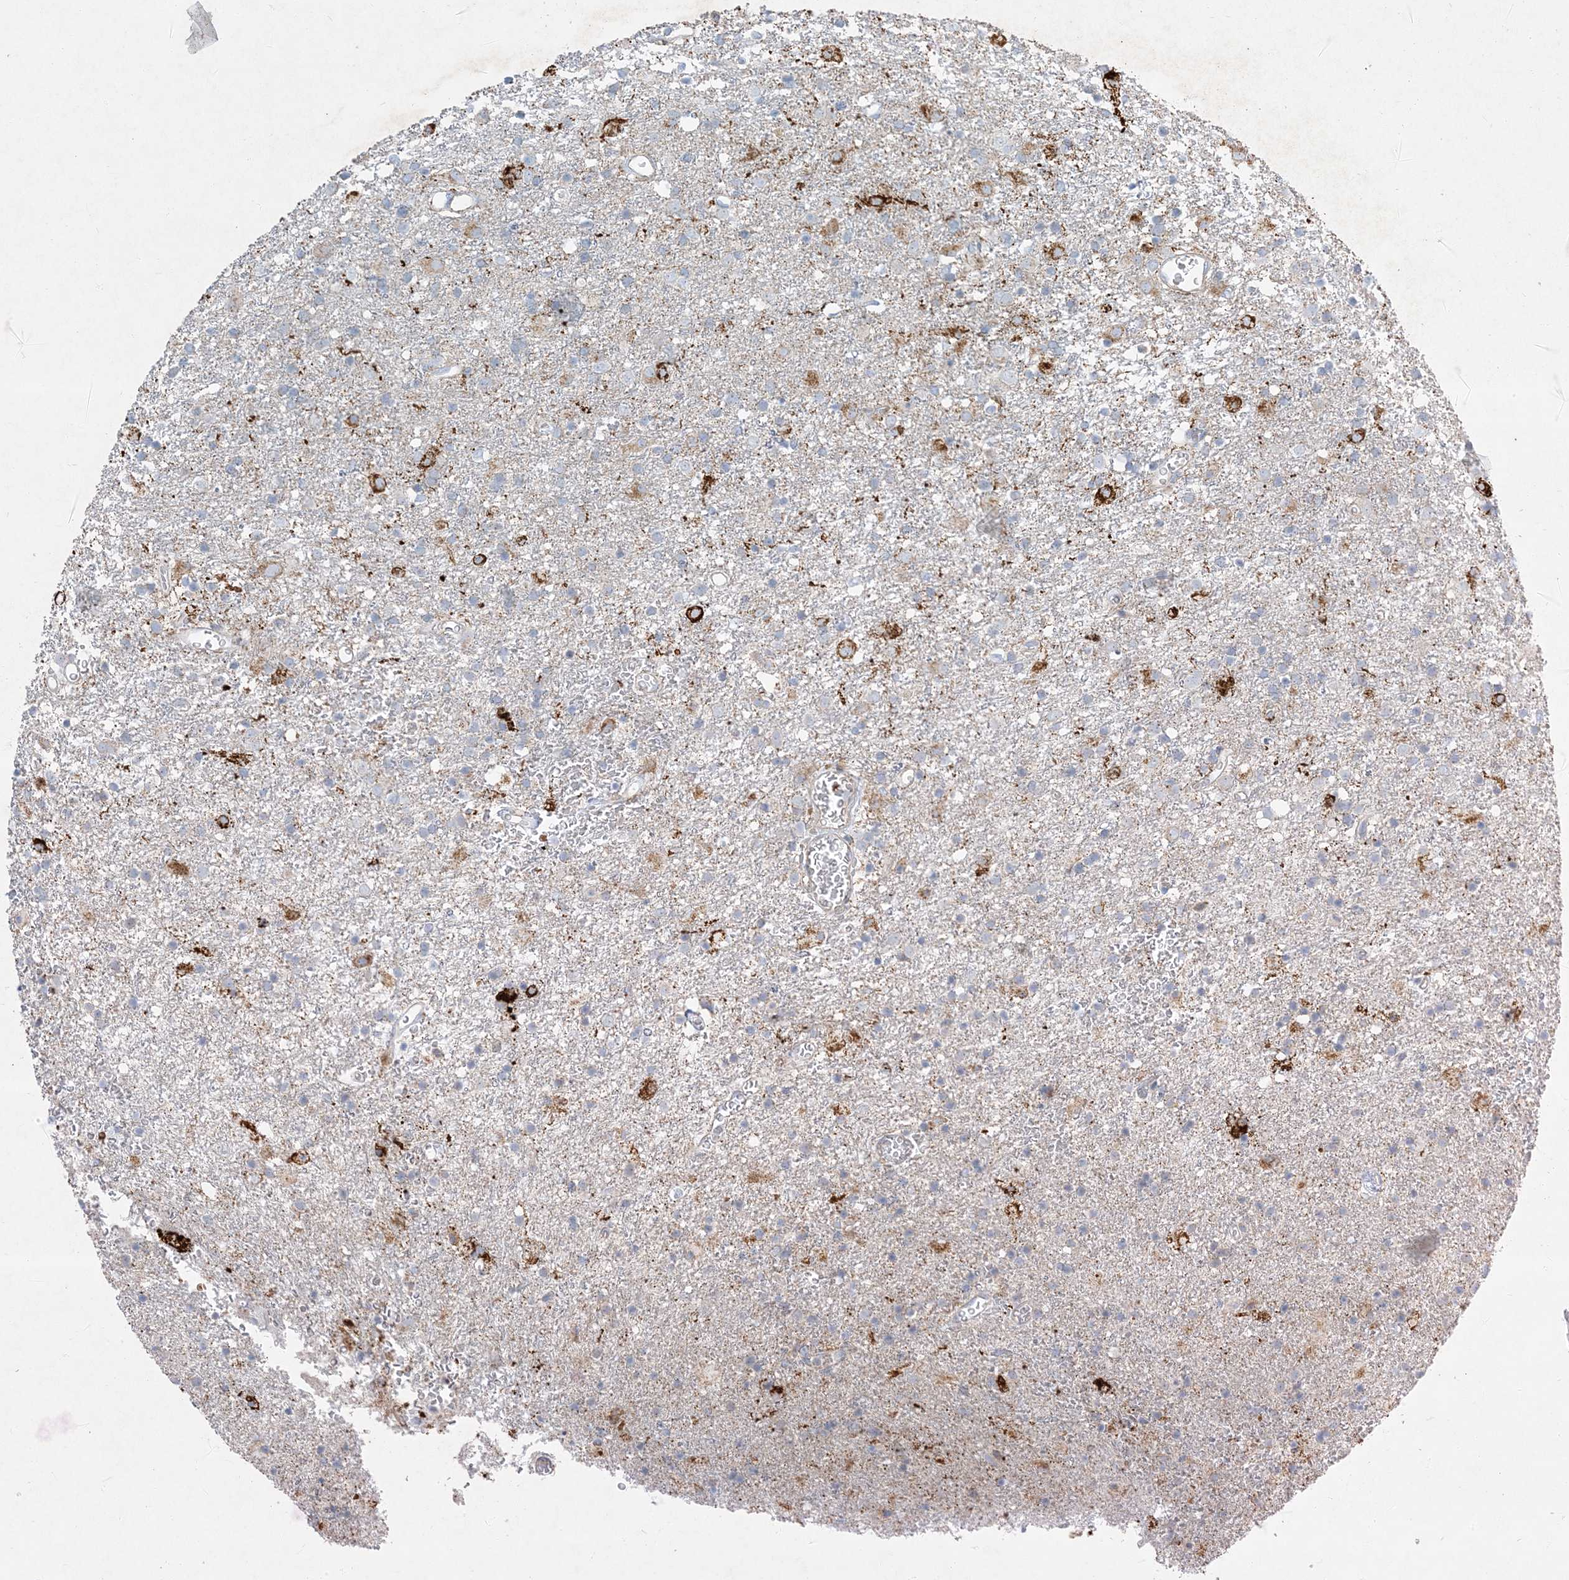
{"staining": {"intensity": "negative", "quantity": "none", "location": "none"}, "tissue": "glioma", "cell_type": "Tumor cells", "image_type": "cancer", "snomed": [{"axis": "morphology", "description": "Glioma, malignant, Low grade"}, {"axis": "topography", "description": "Brain"}], "caption": "There is no significant expression in tumor cells of glioma.", "gene": "LTN1", "patient": {"sex": "male", "age": 65}}